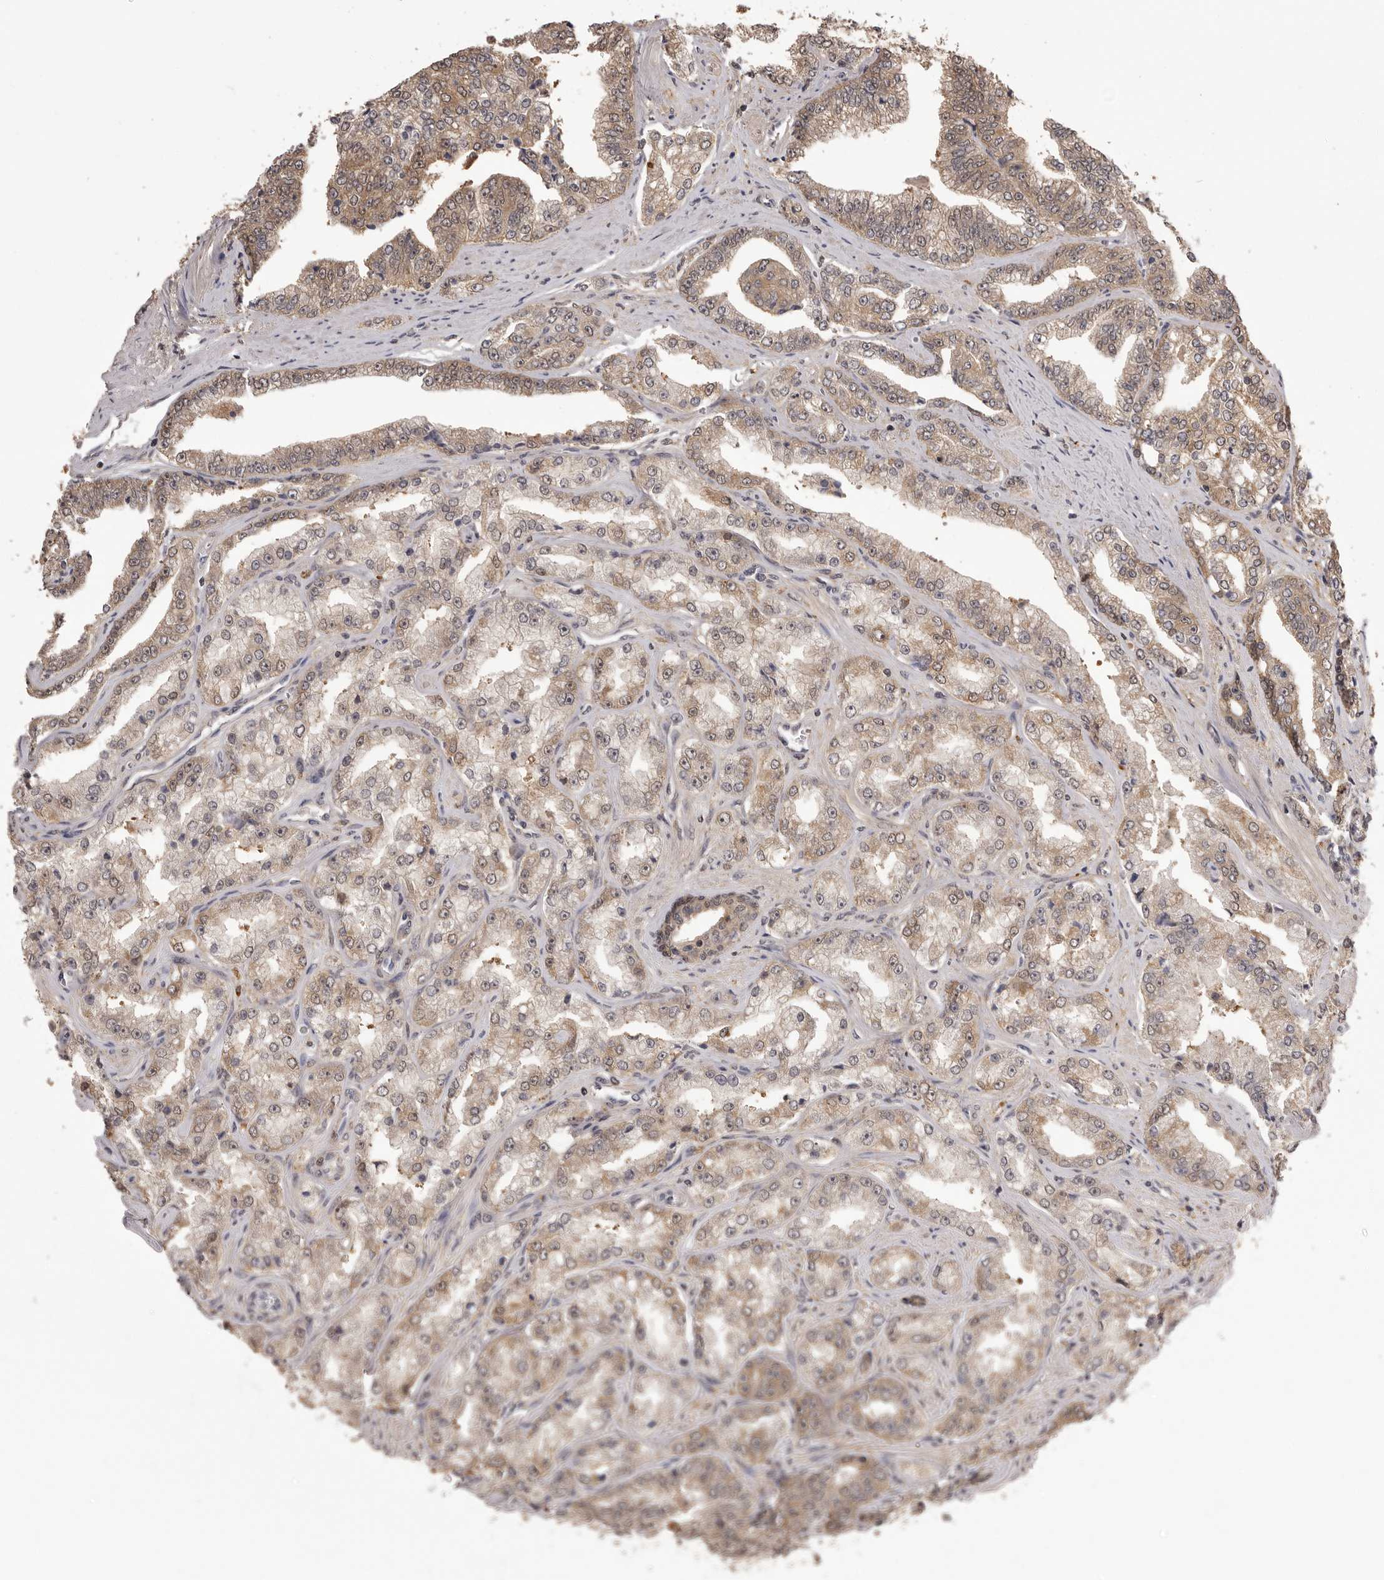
{"staining": {"intensity": "weak", "quantity": ">75%", "location": "cytoplasmic/membranous"}, "tissue": "prostate cancer", "cell_type": "Tumor cells", "image_type": "cancer", "snomed": [{"axis": "morphology", "description": "Adenocarcinoma, High grade"}, {"axis": "topography", "description": "Prostate"}], "caption": "Immunohistochemical staining of human prostate cancer shows weak cytoplasmic/membranous protein expression in approximately >75% of tumor cells. The protein is shown in brown color, while the nuclei are stained blue.", "gene": "MDH1", "patient": {"sex": "male", "age": 71}}